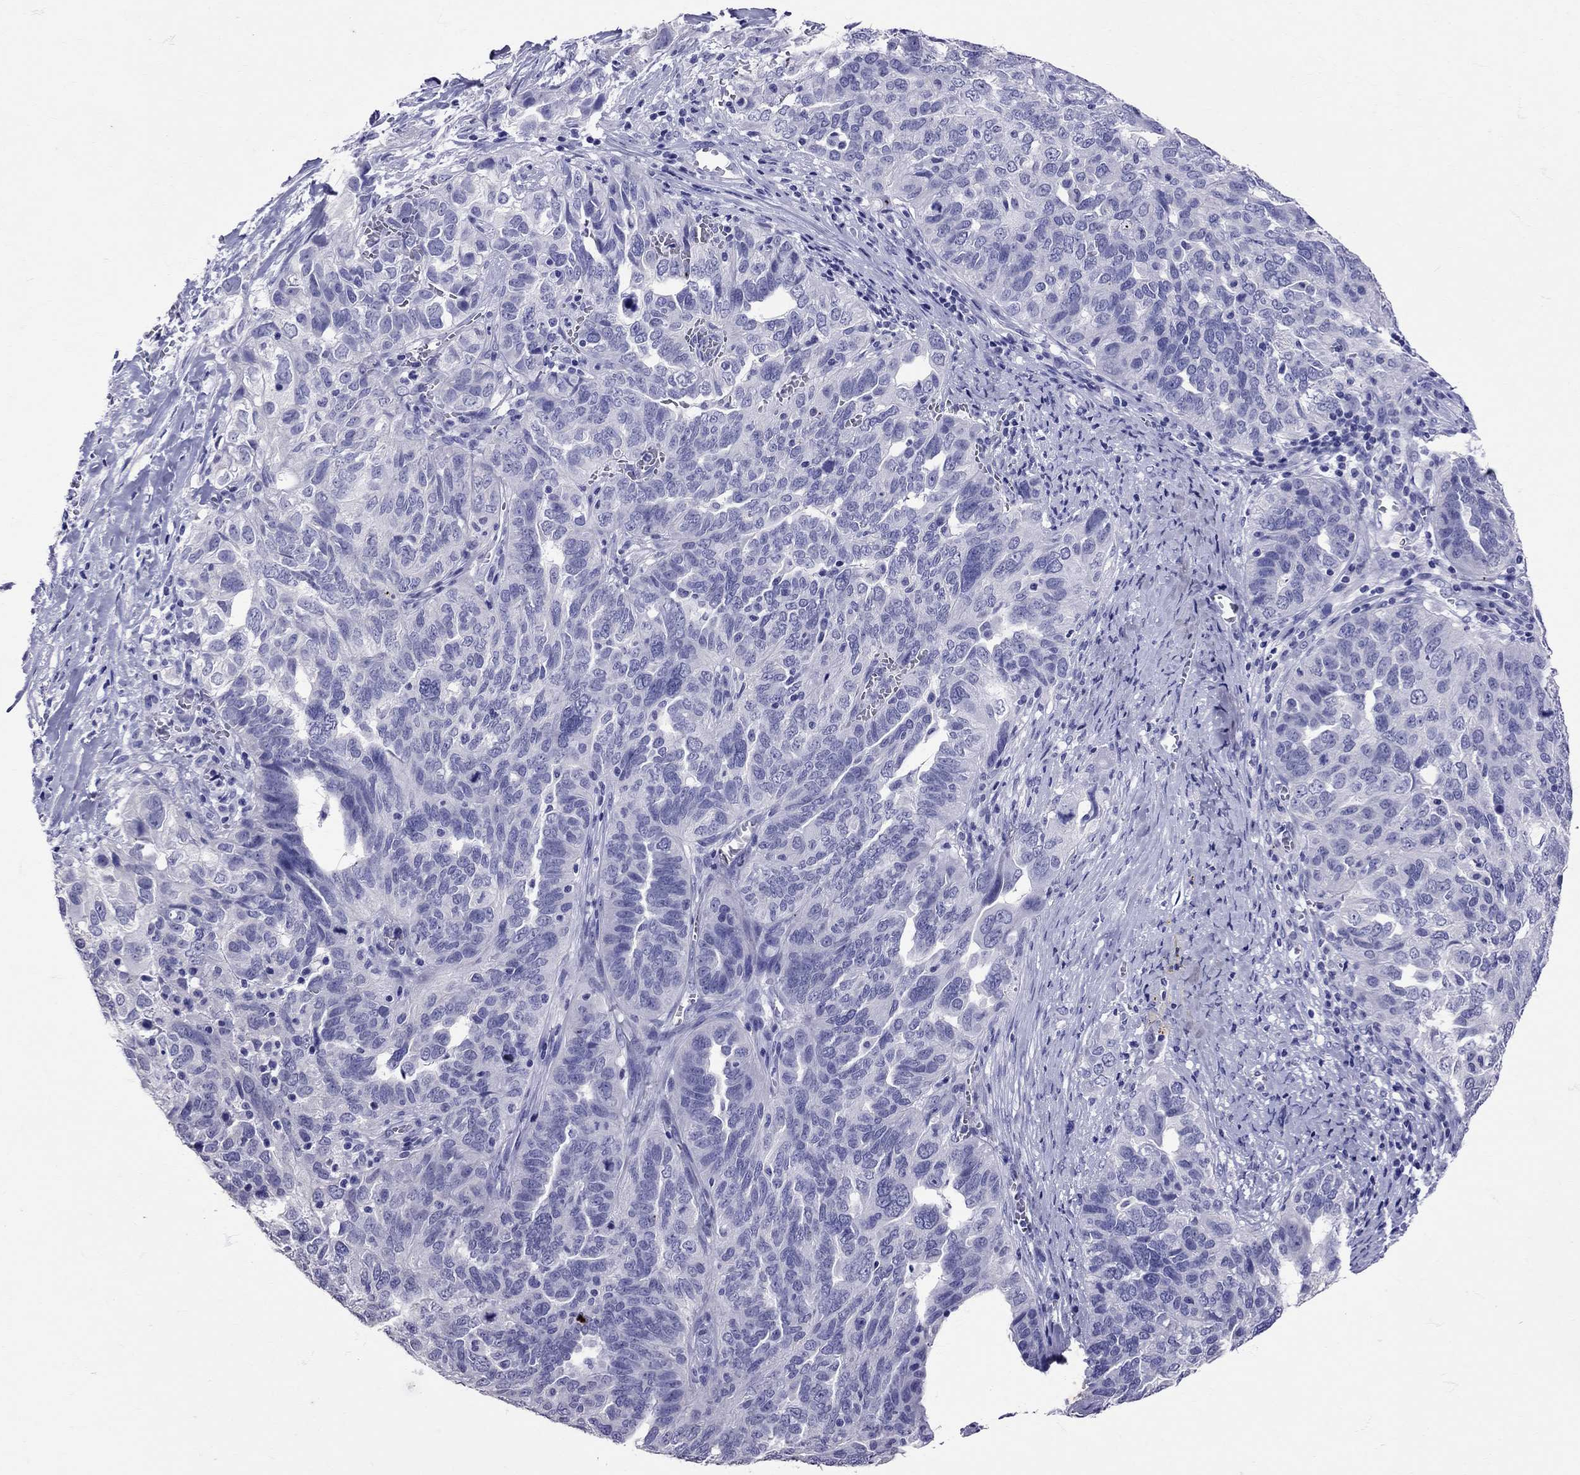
{"staining": {"intensity": "negative", "quantity": "none", "location": "none"}, "tissue": "ovarian cancer", "cell_type": "Tumor cells", "image_type": "cancer", "snomed": [{"axis": "morphology", "description": "Carcinoma, endometroid"}, {"axis": "topography", "description": "Soft tissue"}, {"axis": "topography", "description": "Ovary"}], "caption": "The image displays no staining of tumor cells in ovarian cancer (endometroid carcinoma).", "gene": "AVP", "patient": {"sex": "female", "age": 52}}